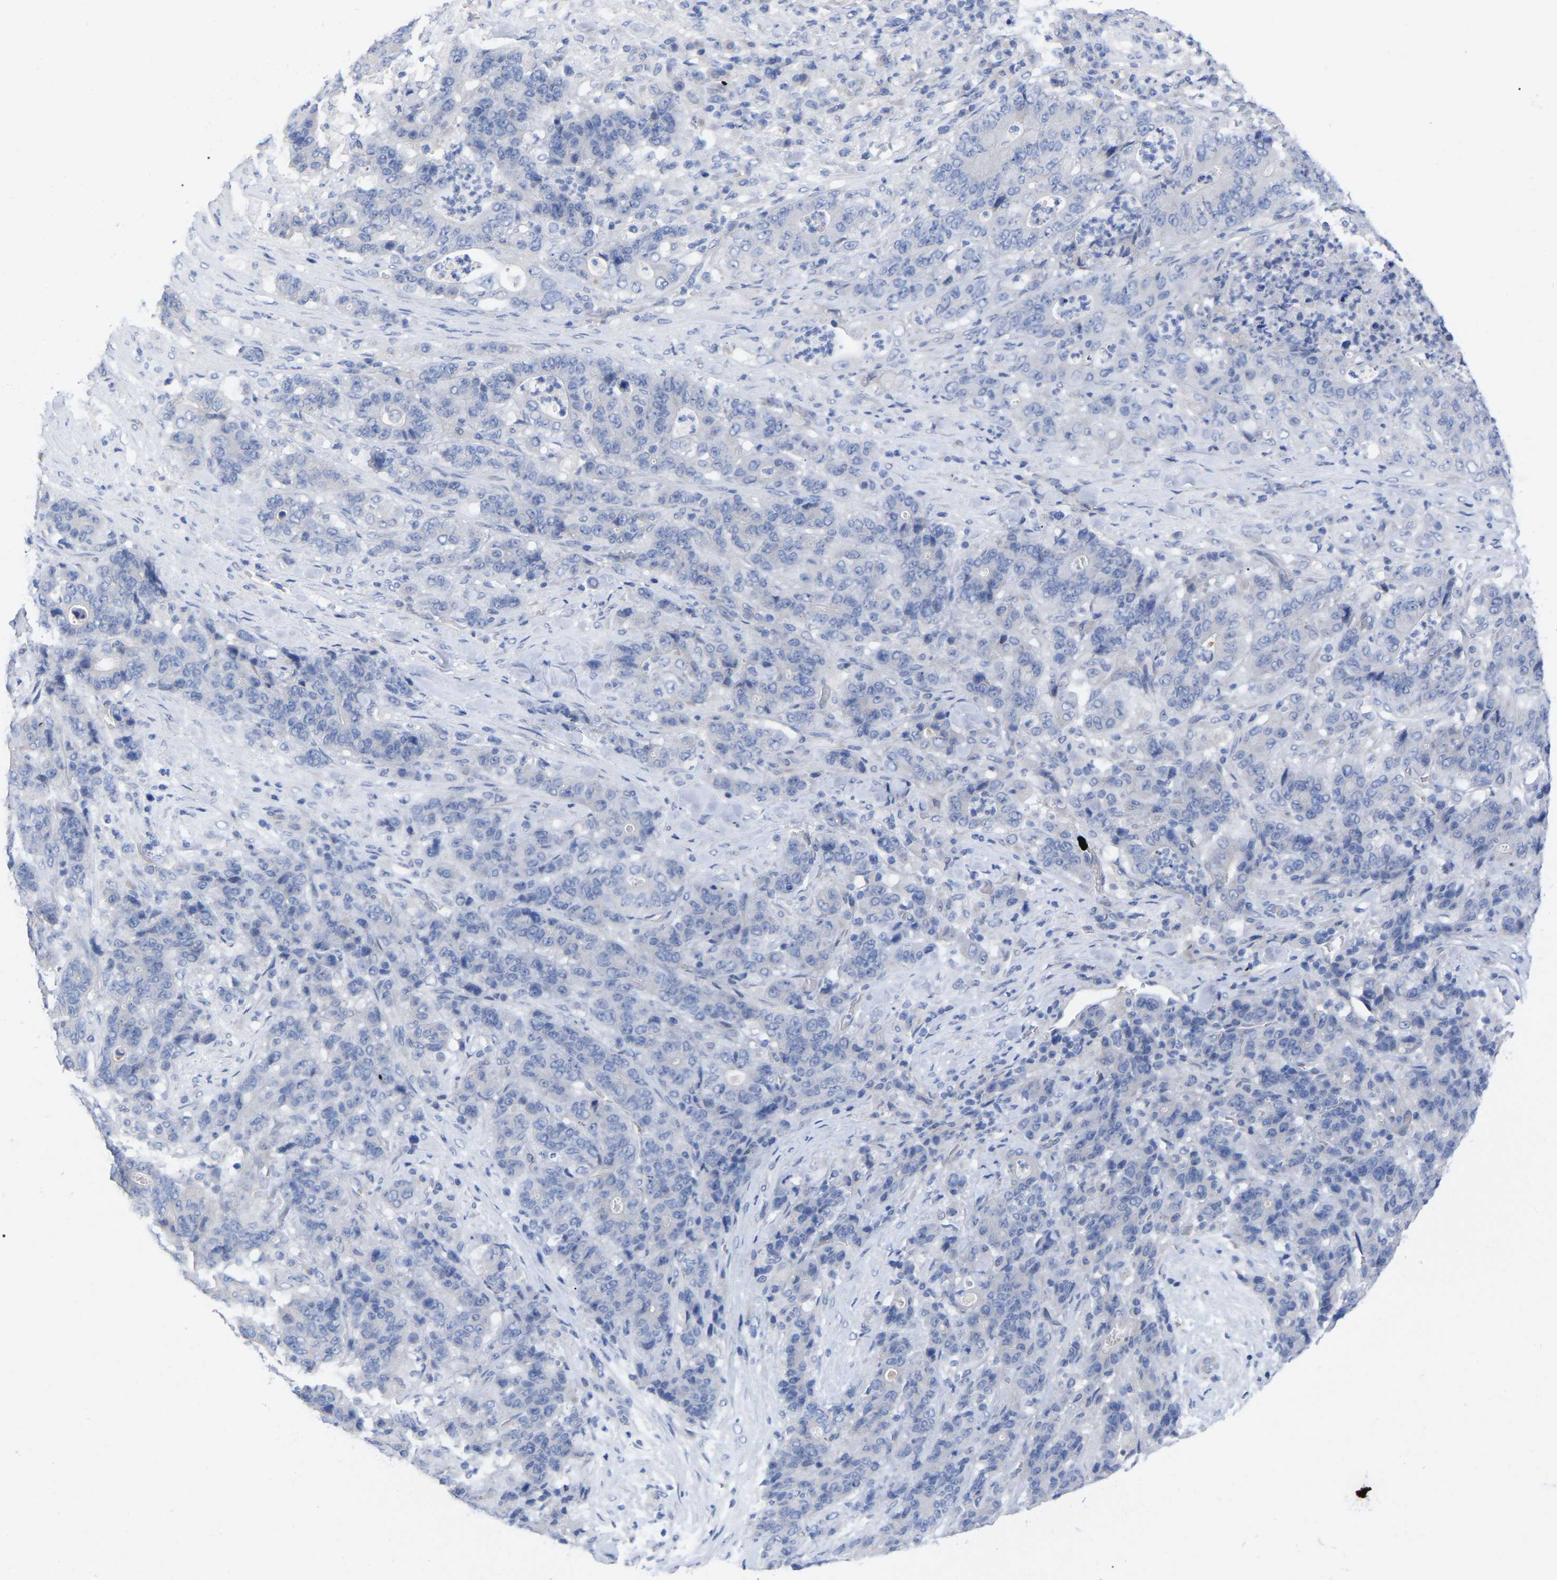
{"staining": {"intensity": "negative", "quantity": "none", "location": "none"}, "tissue": "stomach cancer", "cell_type": "Tumor cells", "image_type": "cancer", "snomed": [{"axis": "morphology", "description": "Adenocarcinoma, NOS"}, {"axis": "topography", "description": "Stomach"}], "caption": "Tumor cells show no significant protein expression in stomach cancer (adenocarcinoma).", "gene": "HAPLN1", "patient": {"sex": "female", "age": 73}}